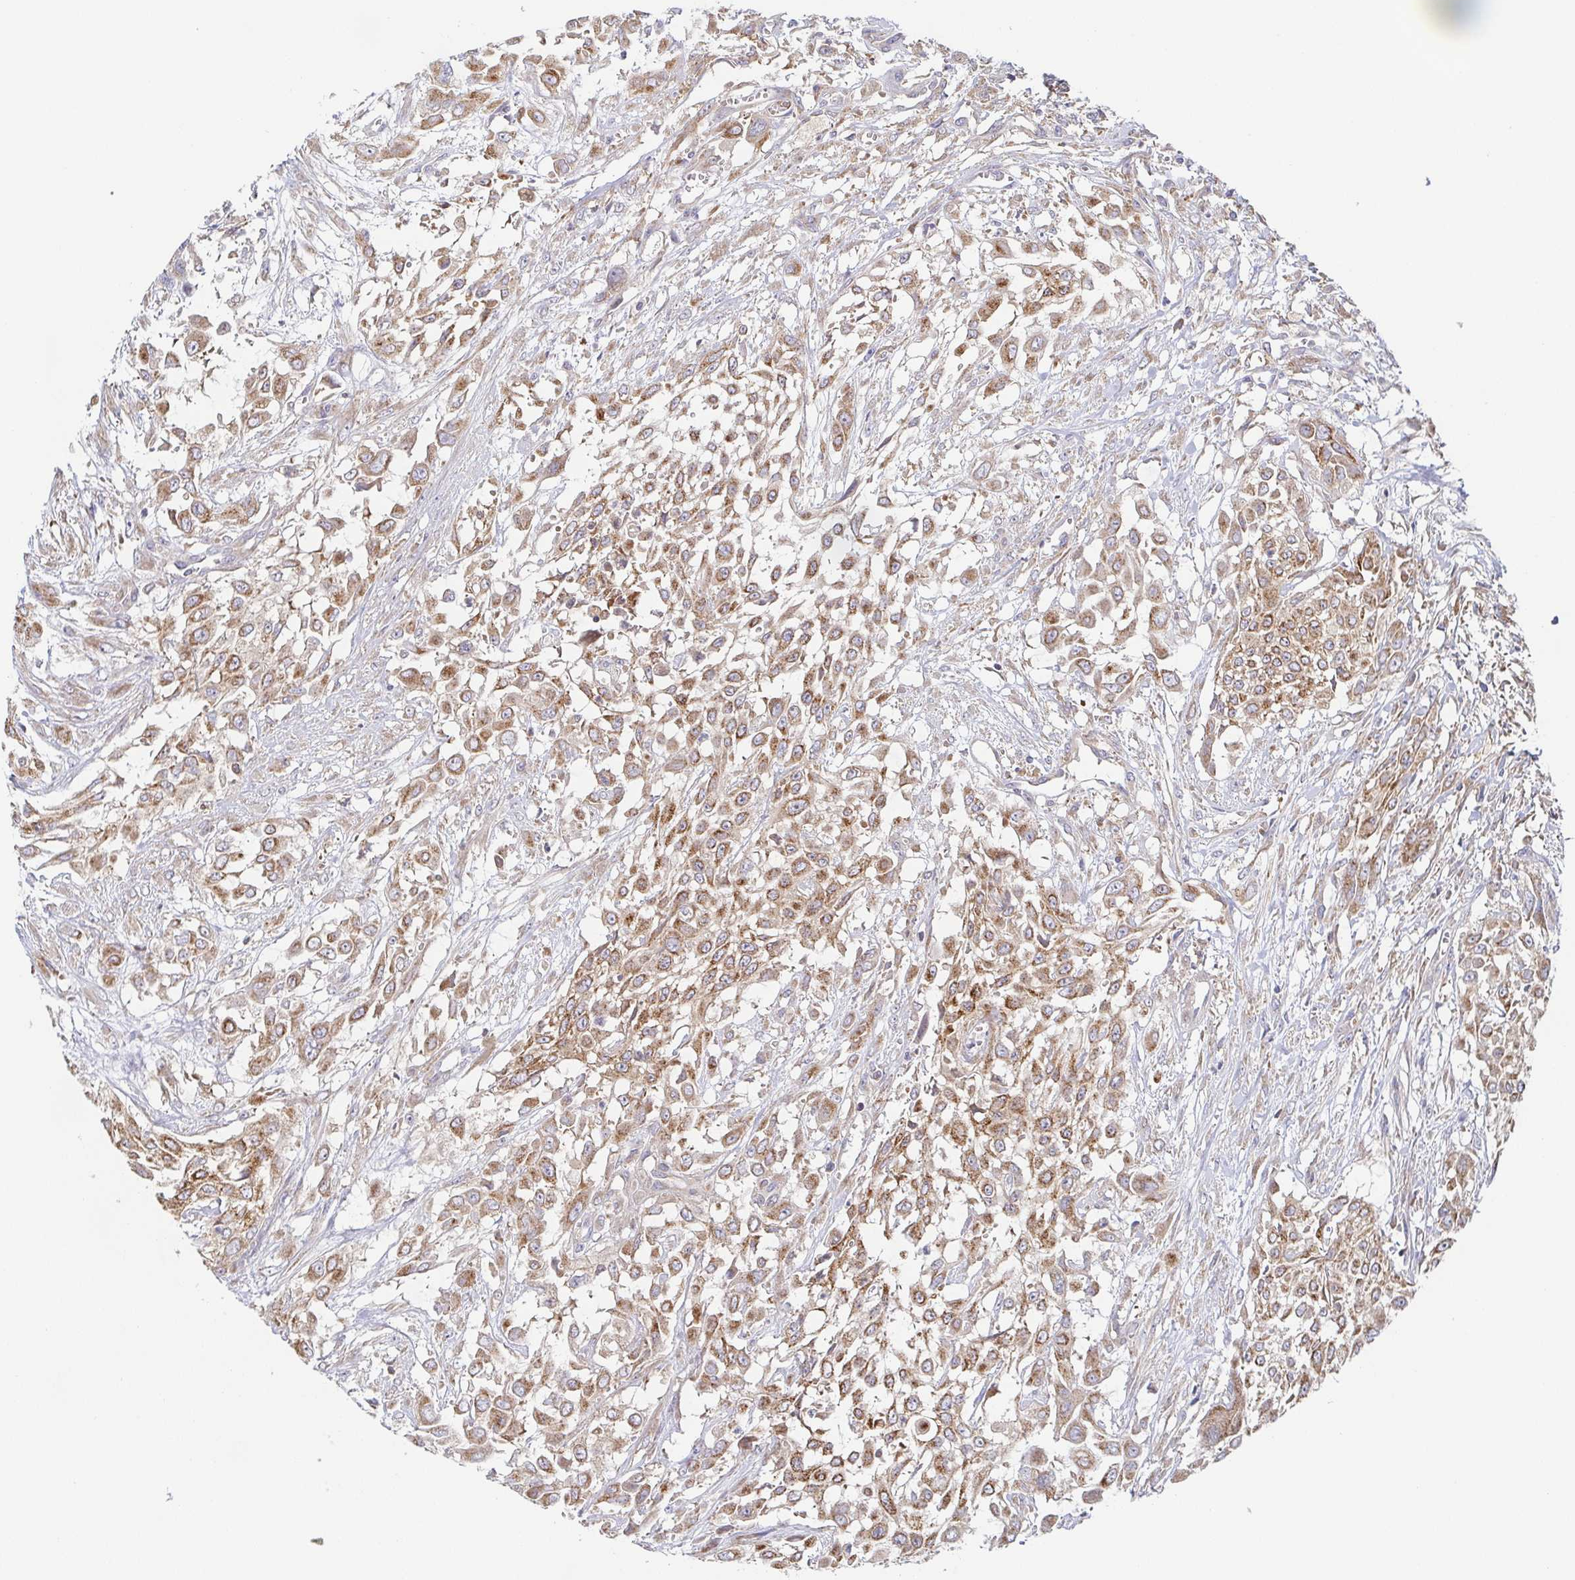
{"staining": {"intensity": "moderate", "quantity": ">75%", "location": "cytoplasmic/membranous"}, "tissue": "urothelial cancer", "cell_type": "Tumor cells", "image_type": "cancer", "snomed": [{"axis": "morphology", "description": "Urothelial carcinoma, High grade"}, {"axis": "topography", "description": "Urinary bladder"}], "caption": "About >75% of tumor cells in urothelial cancer demonstrate moderate cytoplasmic/membranous protein expression as visualized by brown immunohistochemical staining.", "gene": "TUFT1", "patient": {"sex": "male", "age": 57}}